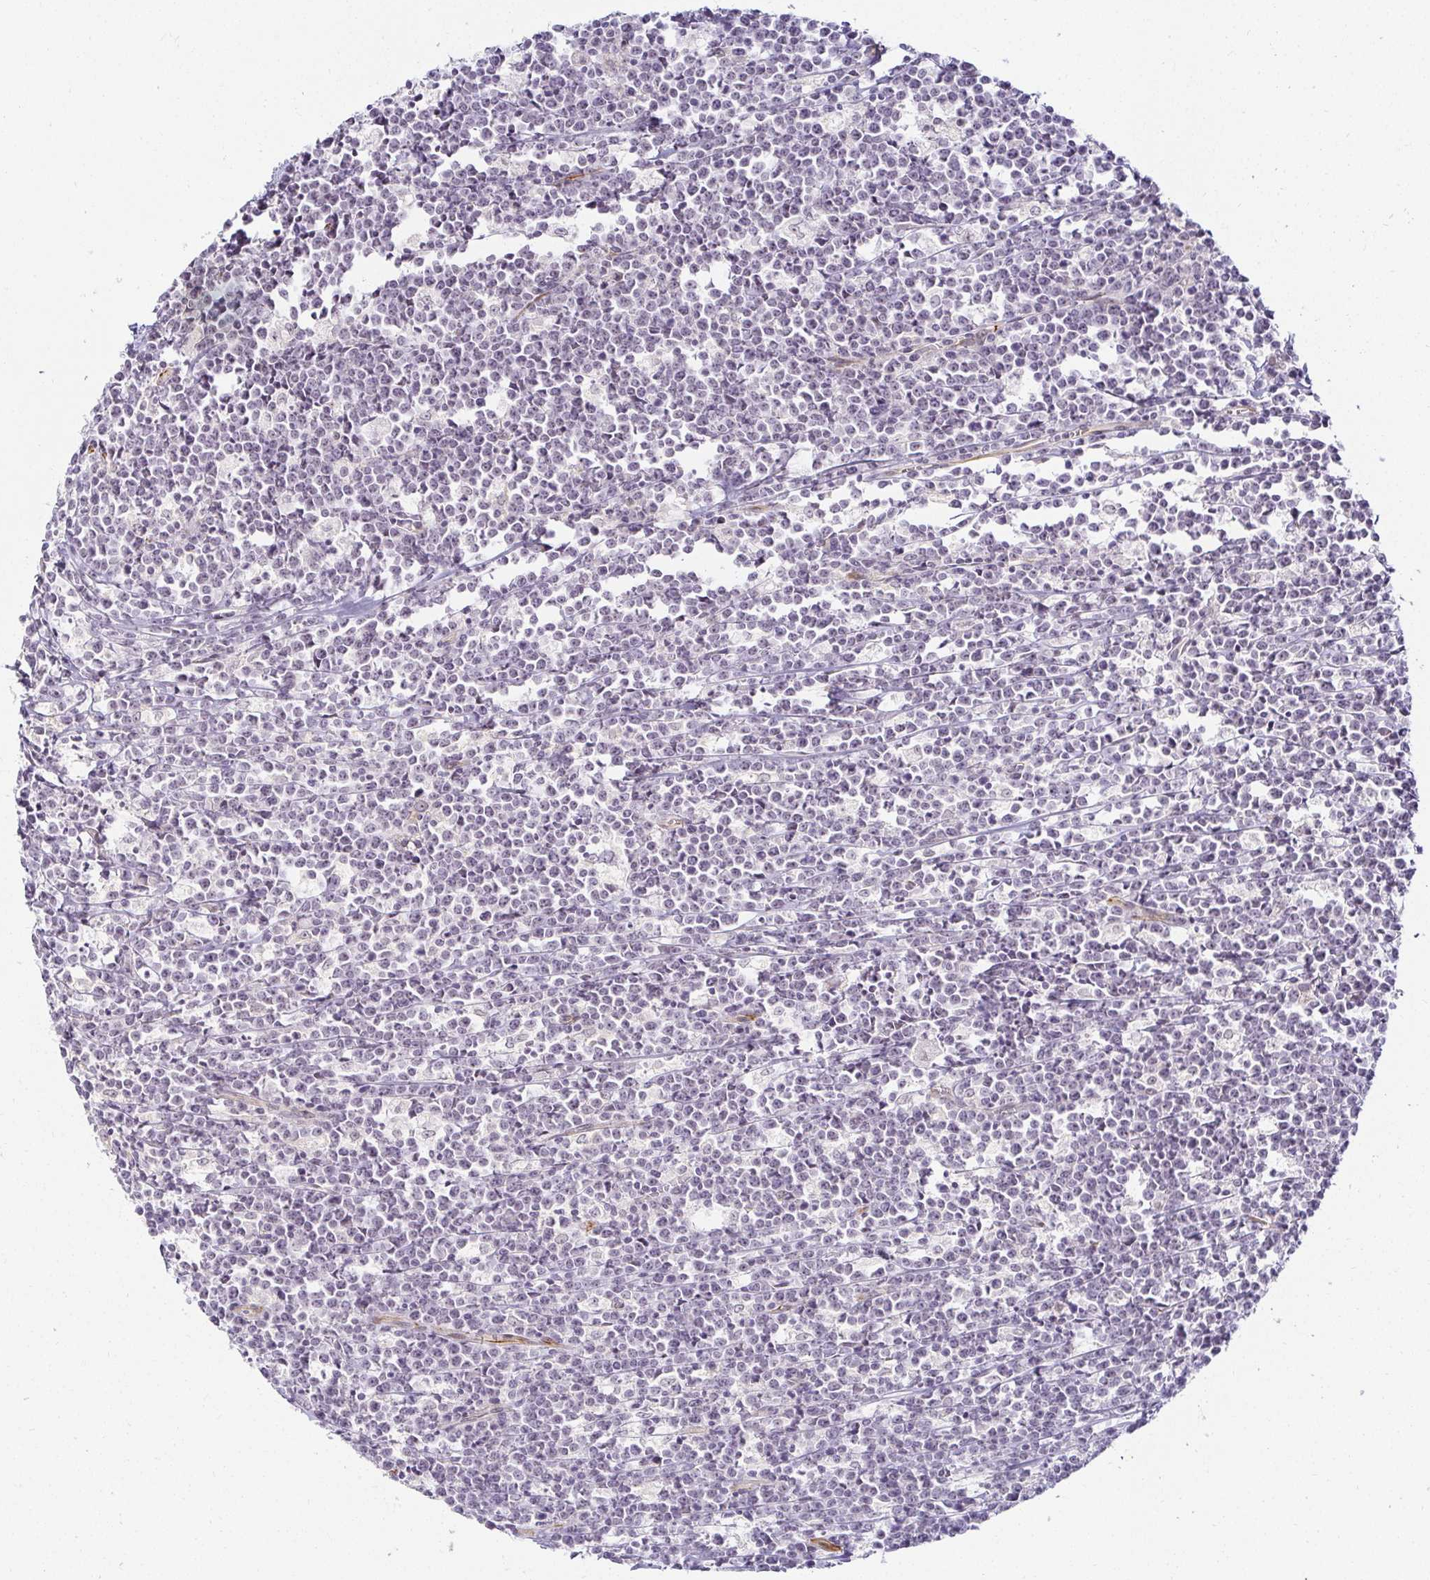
{"staining": {"intensity": "negative", "quantity": "none", "location": "none"}, "tissue": "lymphoma", "cell_type": "Tumor cells", "image_type": "cancer", "snomed": [{"axis": "morphology", "description": "Malignant lymphoma, non-Hodgkin's type, High grade"}, {"axis": "topography", "description": "Small intestine"}], "caption": "A micrograph of human high-grade malignant lymphoma, non-Hodgkin's type is negative for staining in tumor cells.", "gene": "ACAN", "patient": {"sex": "female", "age": 56}}